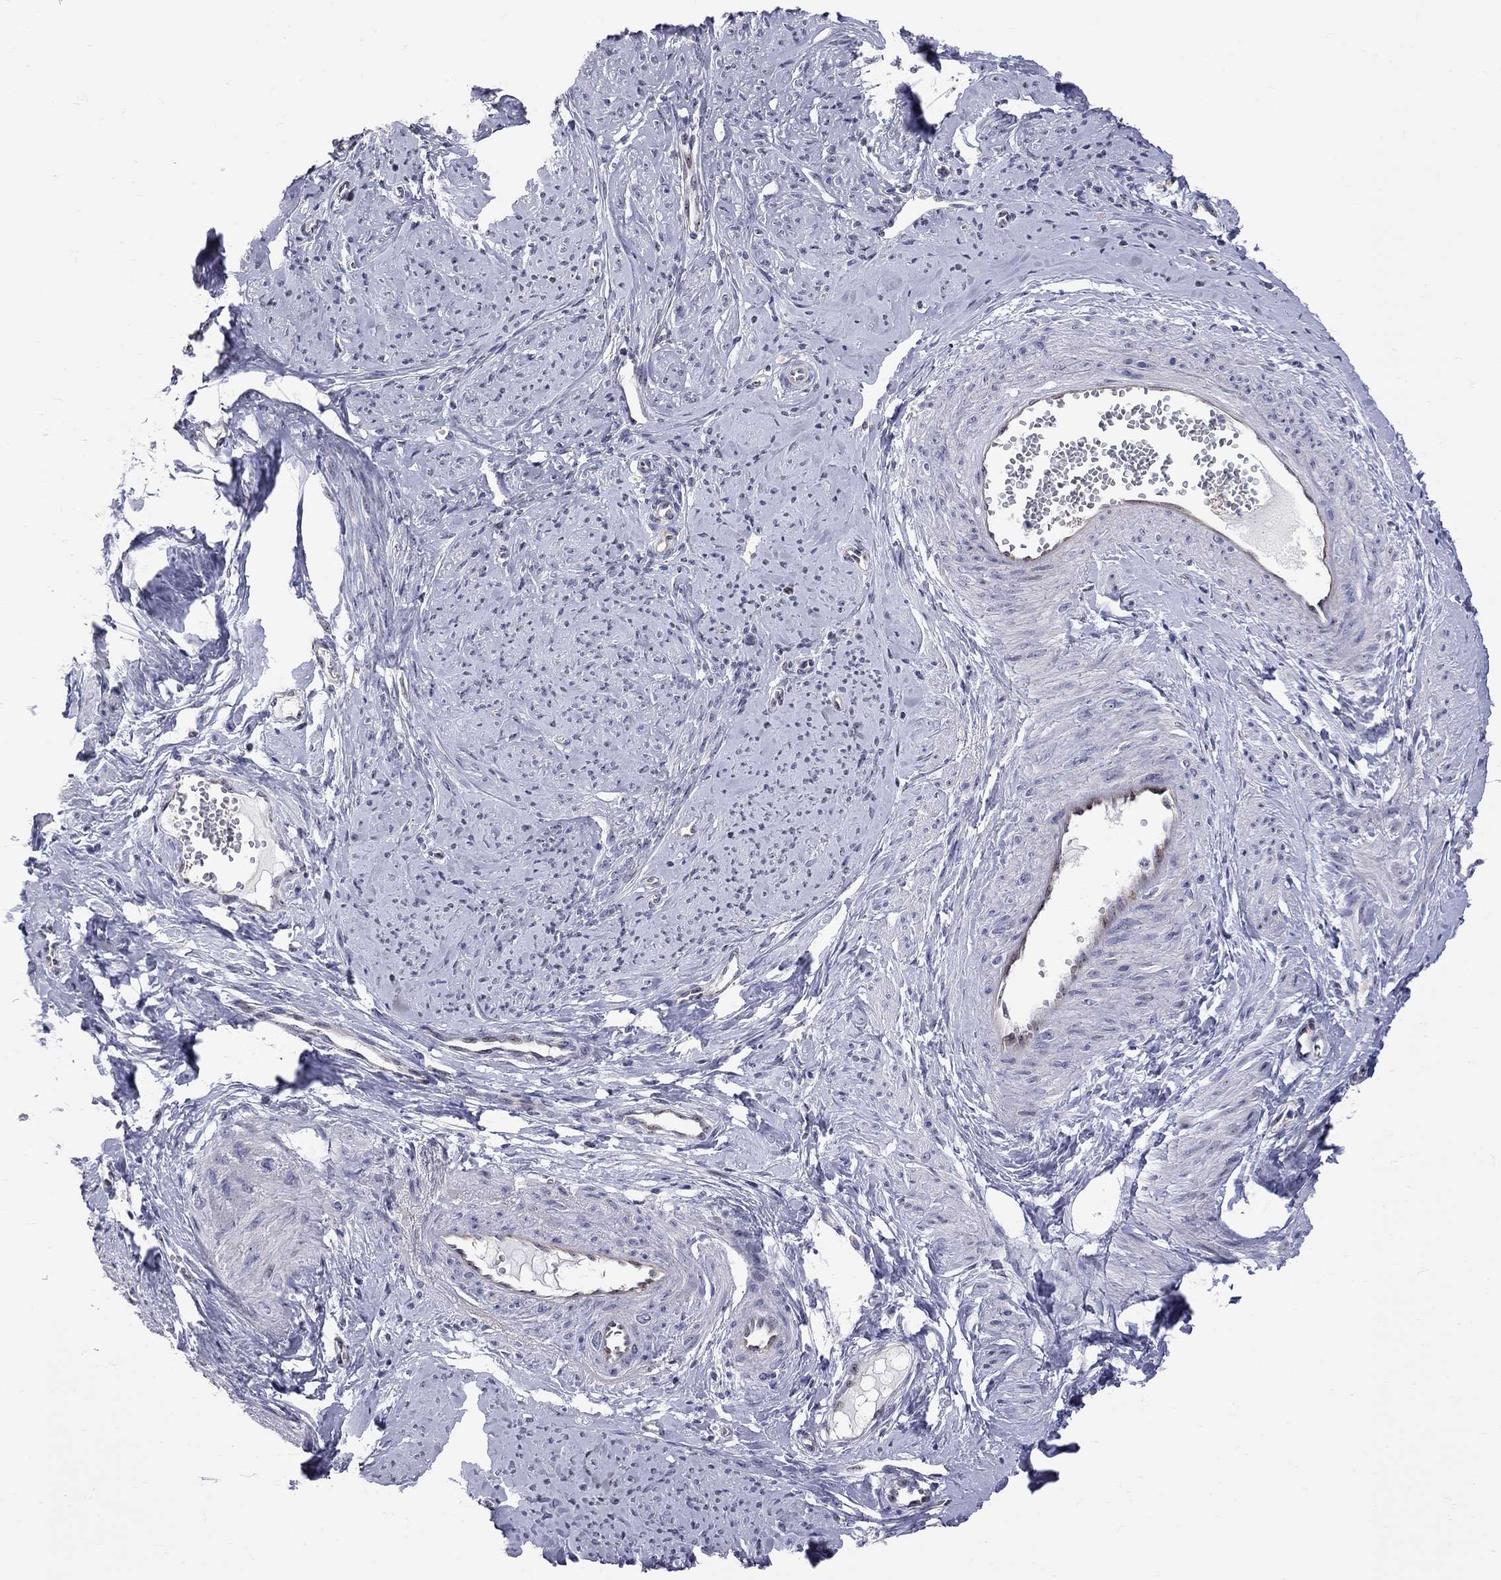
{"staining": {"intensity": "negative", "quantity": "none", "location": "none"}, "tissue": "smooth muscle", "cell_type": "Smooth muscle cells", "image_type": "normal", "snomed": [{"axis": "morphology", "description": "Normal tissue, NOS"}, {"axis": "topography", "description": "Smooth muscle"}], "caption": "Immunohistochemistry photomicrograph of benign smooth muscle stained for a protein (brown), which exhibits no staining in smooth muscle cells. Brightfield microscopy of immunohistochemistry stained with DAB (3,3'-diaminobenzidine) (brown) and hematoxylin (blue), captured at high magnification.", "gene": "DHX33", "patient": {"sex": "female", "age": 48}}